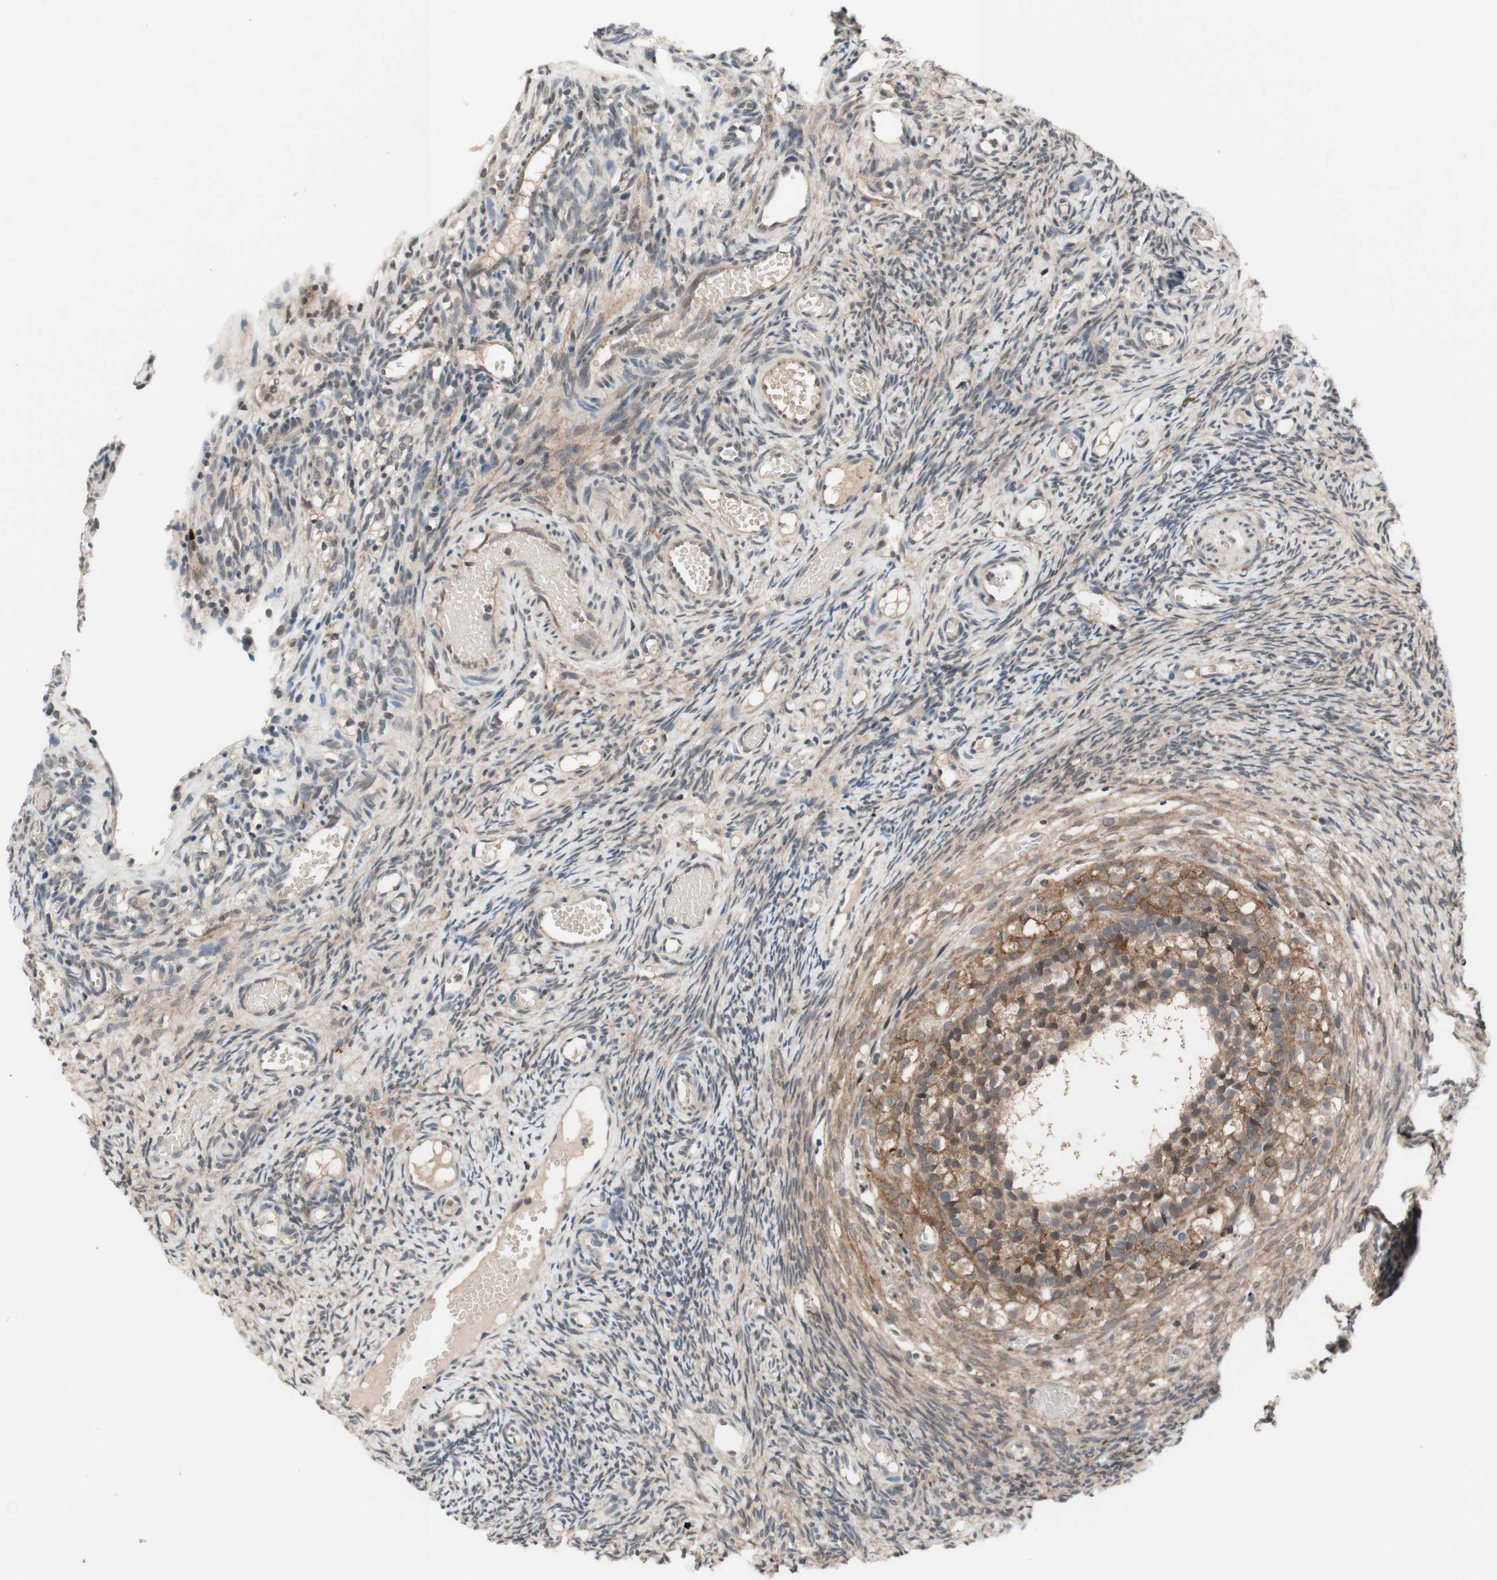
{"staining": {"intensity": "moderate", "quantity": ">75%", "location": "cytoplasmic/membranous"}, "tissue": "ovary", "cell_type": "Follicle cells", "image_type": "normal", "snomed": [{"axis": "morphology", "description": "Normal tissue, NOS"}, {"axis": "topography", "description": "Ovary"}], "caption": "Protein expression analysis of unremarkable human ovary reveals moderate cytoplasmic/membranous staining in about >75% of follicle cells. (Stains: DAB (3,3'-diaminobenzidine) in brown, nuclei in blue, Microscopy: brightfield microscopy at high magnification).", "gene": "CD55", "patient": {"sex": "female", "age": 35}}